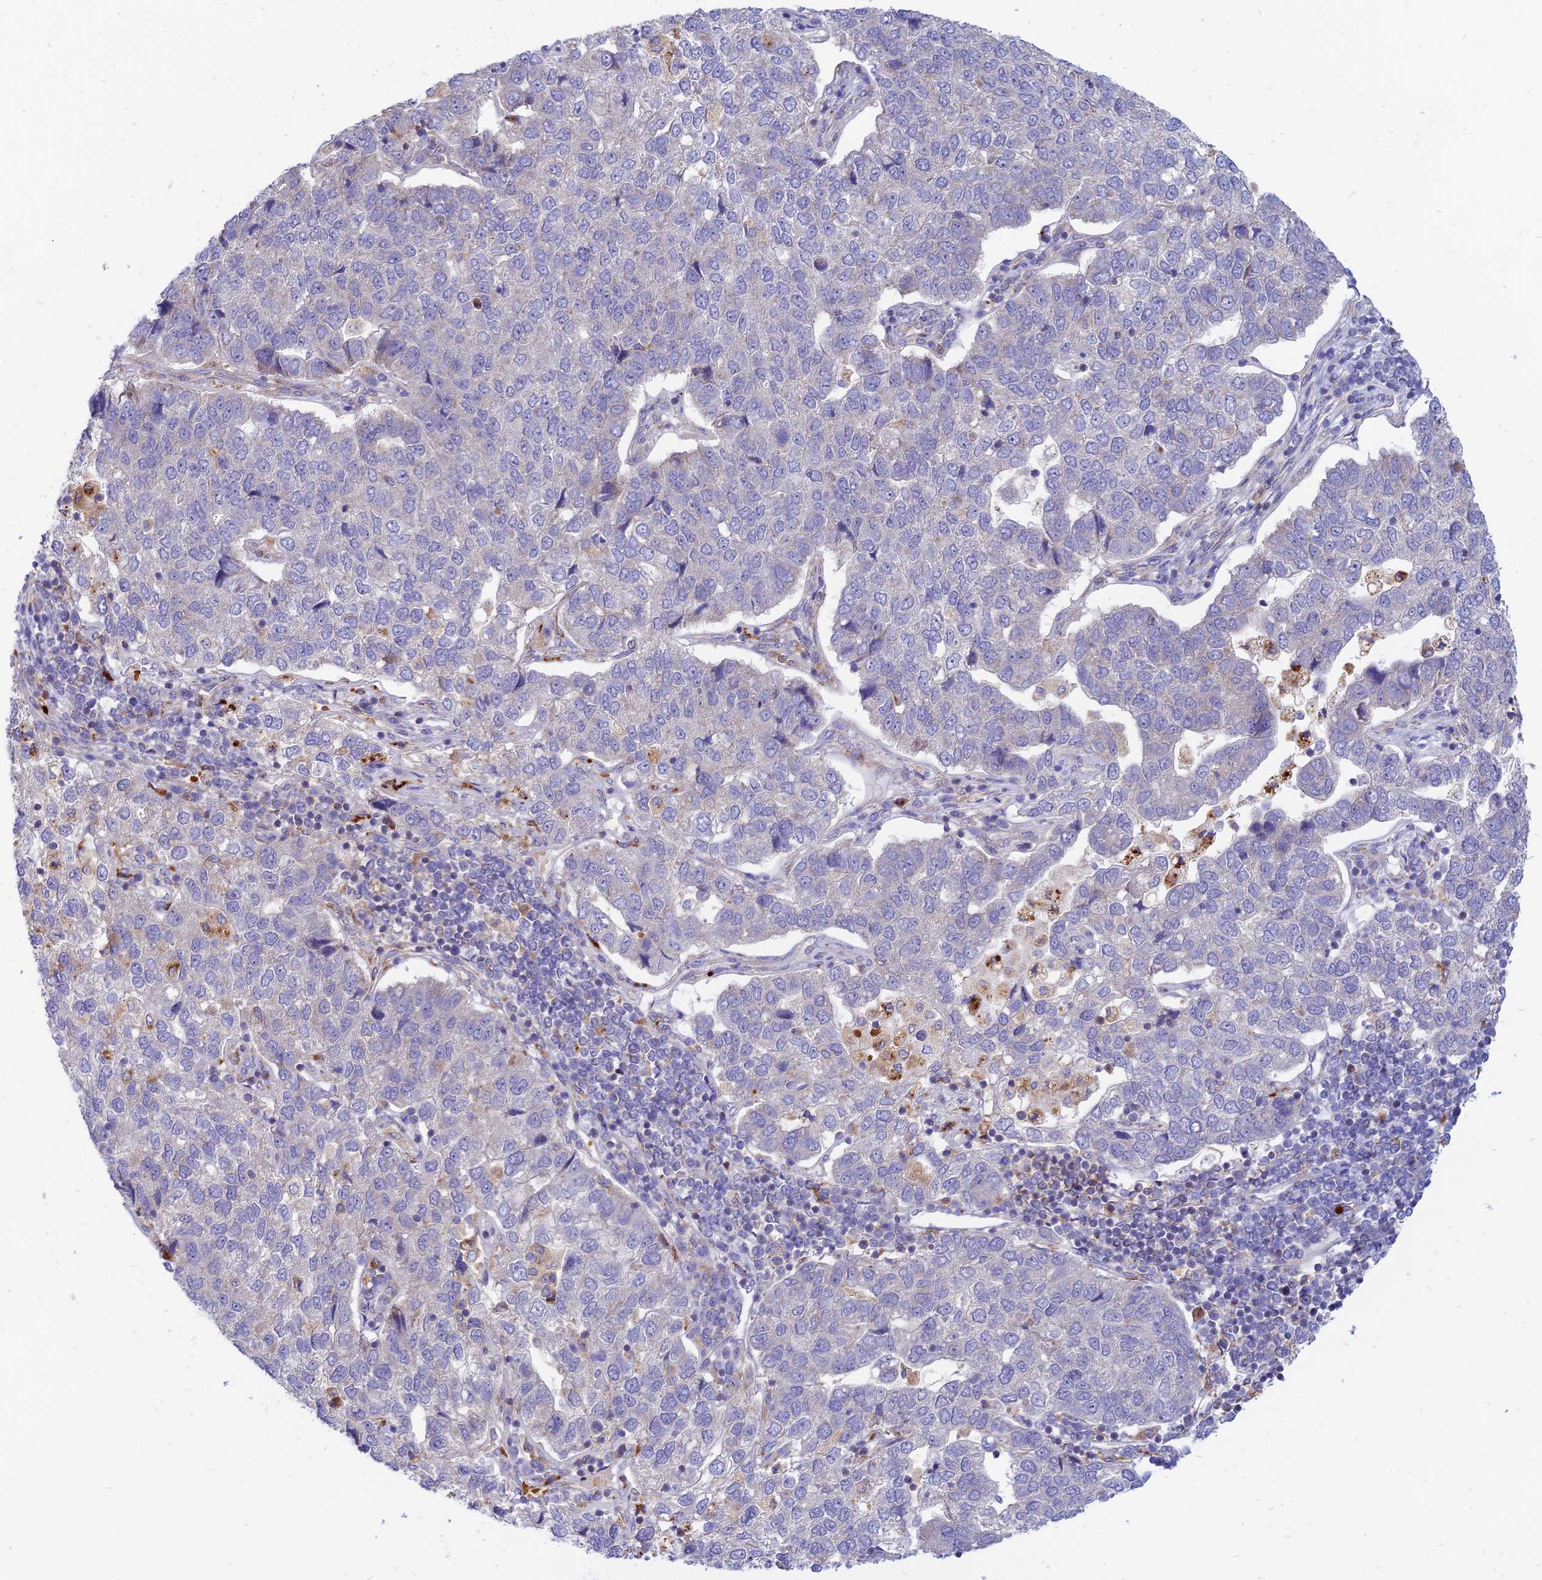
{"staining": {"intensity": "negative", "quantity": "none", "location": "none"}, "tissue": "pancreatic cancer", "cell_type": "Tumor cells", "image_type": "cancer", "snomed": [{"axis": "morphology", "description": "Adenocarcinoma, NOS"}, {"axis": "topography", "description": "Pancreas"}], "caption": "Tumor cells show no significant protein positivity in adenocarcinoma (pancreatic).", "gene": "PHKA2", "patient": {"sex": "female", "age": 61}}